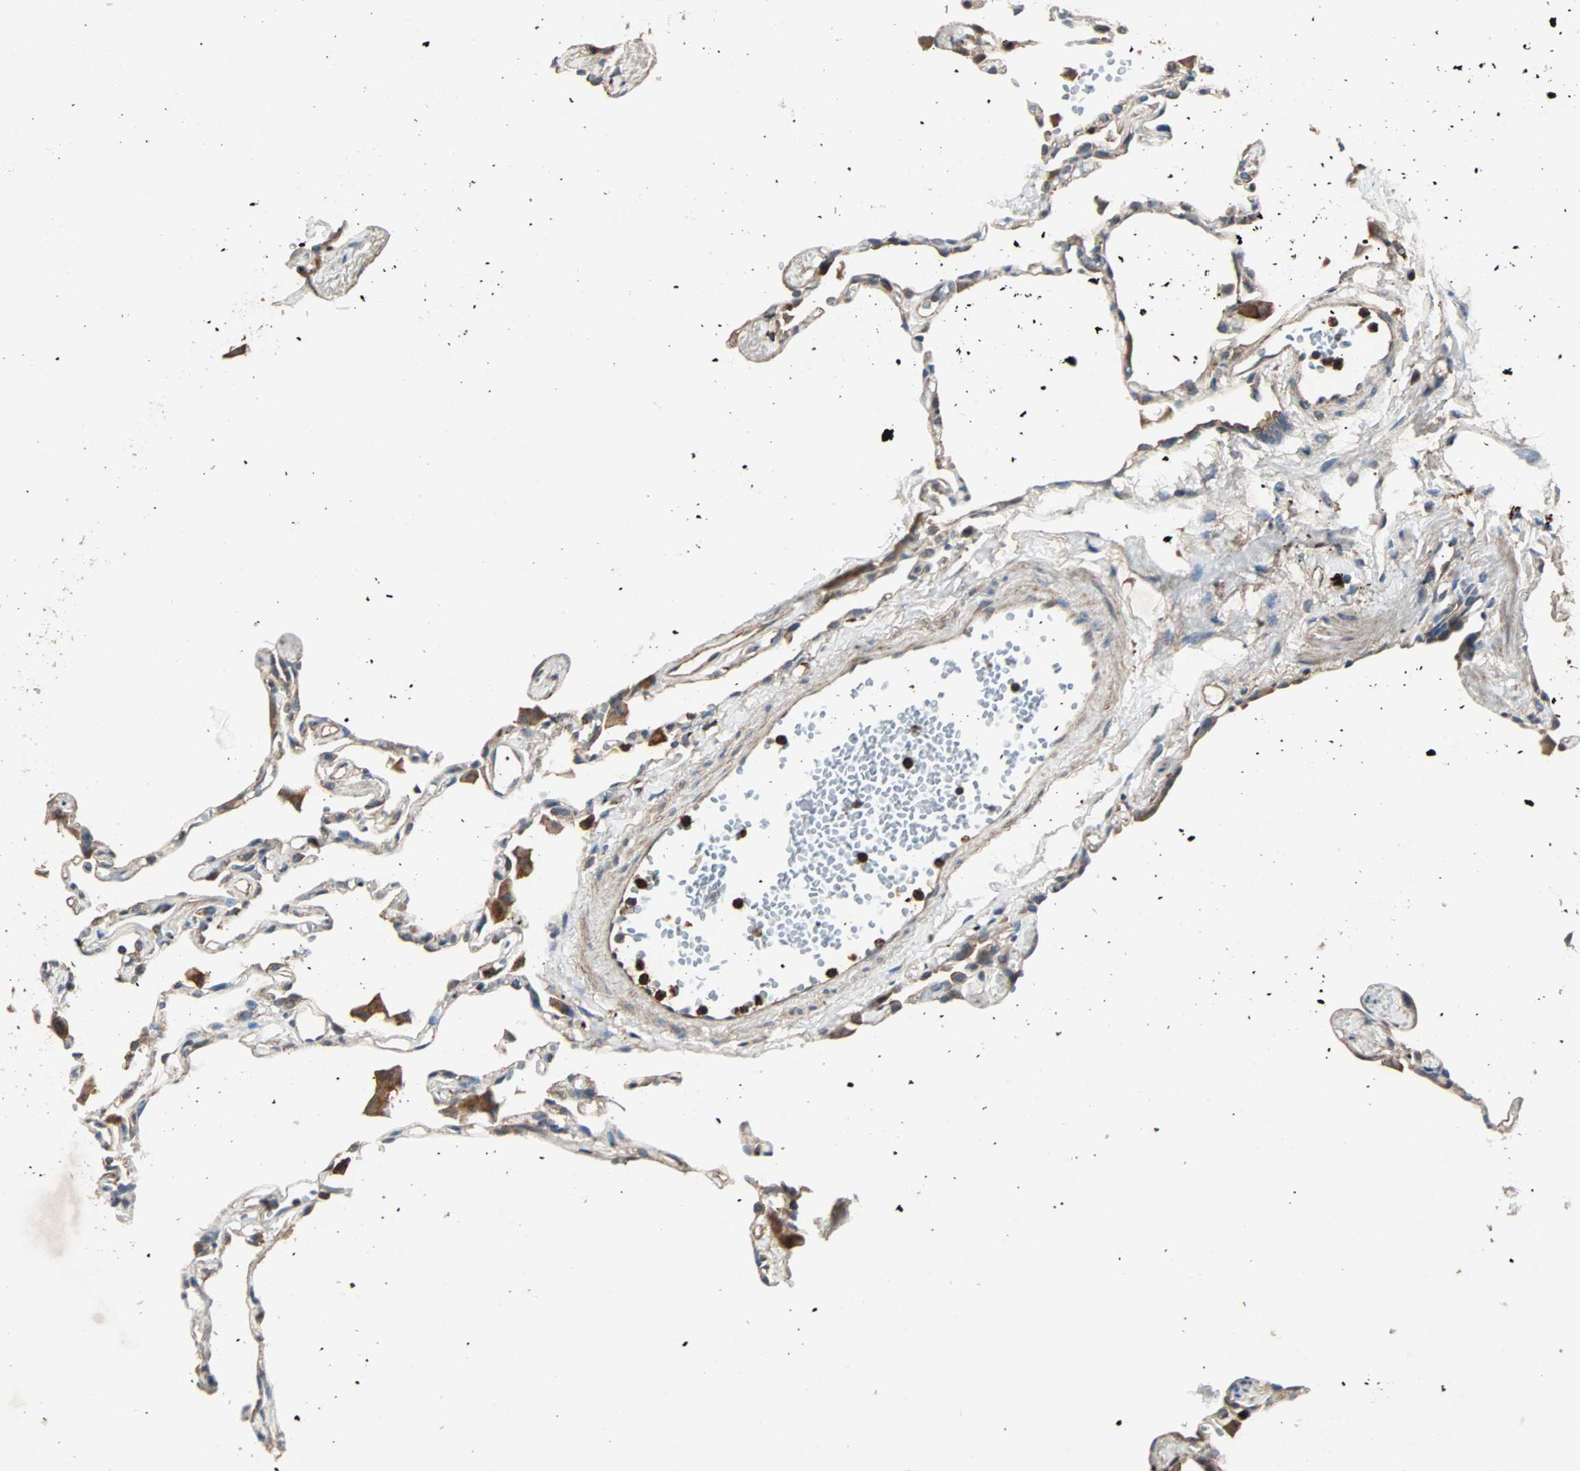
{"staining": {"intensity": "weak", "quantity": ">75%", "location": "cytoplasmic/membranous"}, "tissue": "lung", "cell_type": "Alveolar cells", "image_type": "normal", "snomed": [{"axis": "morphology", "description": "Normal tissue, NOS"}, {"axis": "topography", "description": "Lung"}], "caption": "Protein analysis of unremarkable lung demonstrates weak cytoplasmic/membranous staining in about >75% of alveolar cells.", "gene": "GCK", "patient": {"sex": "female", "age": 49}}